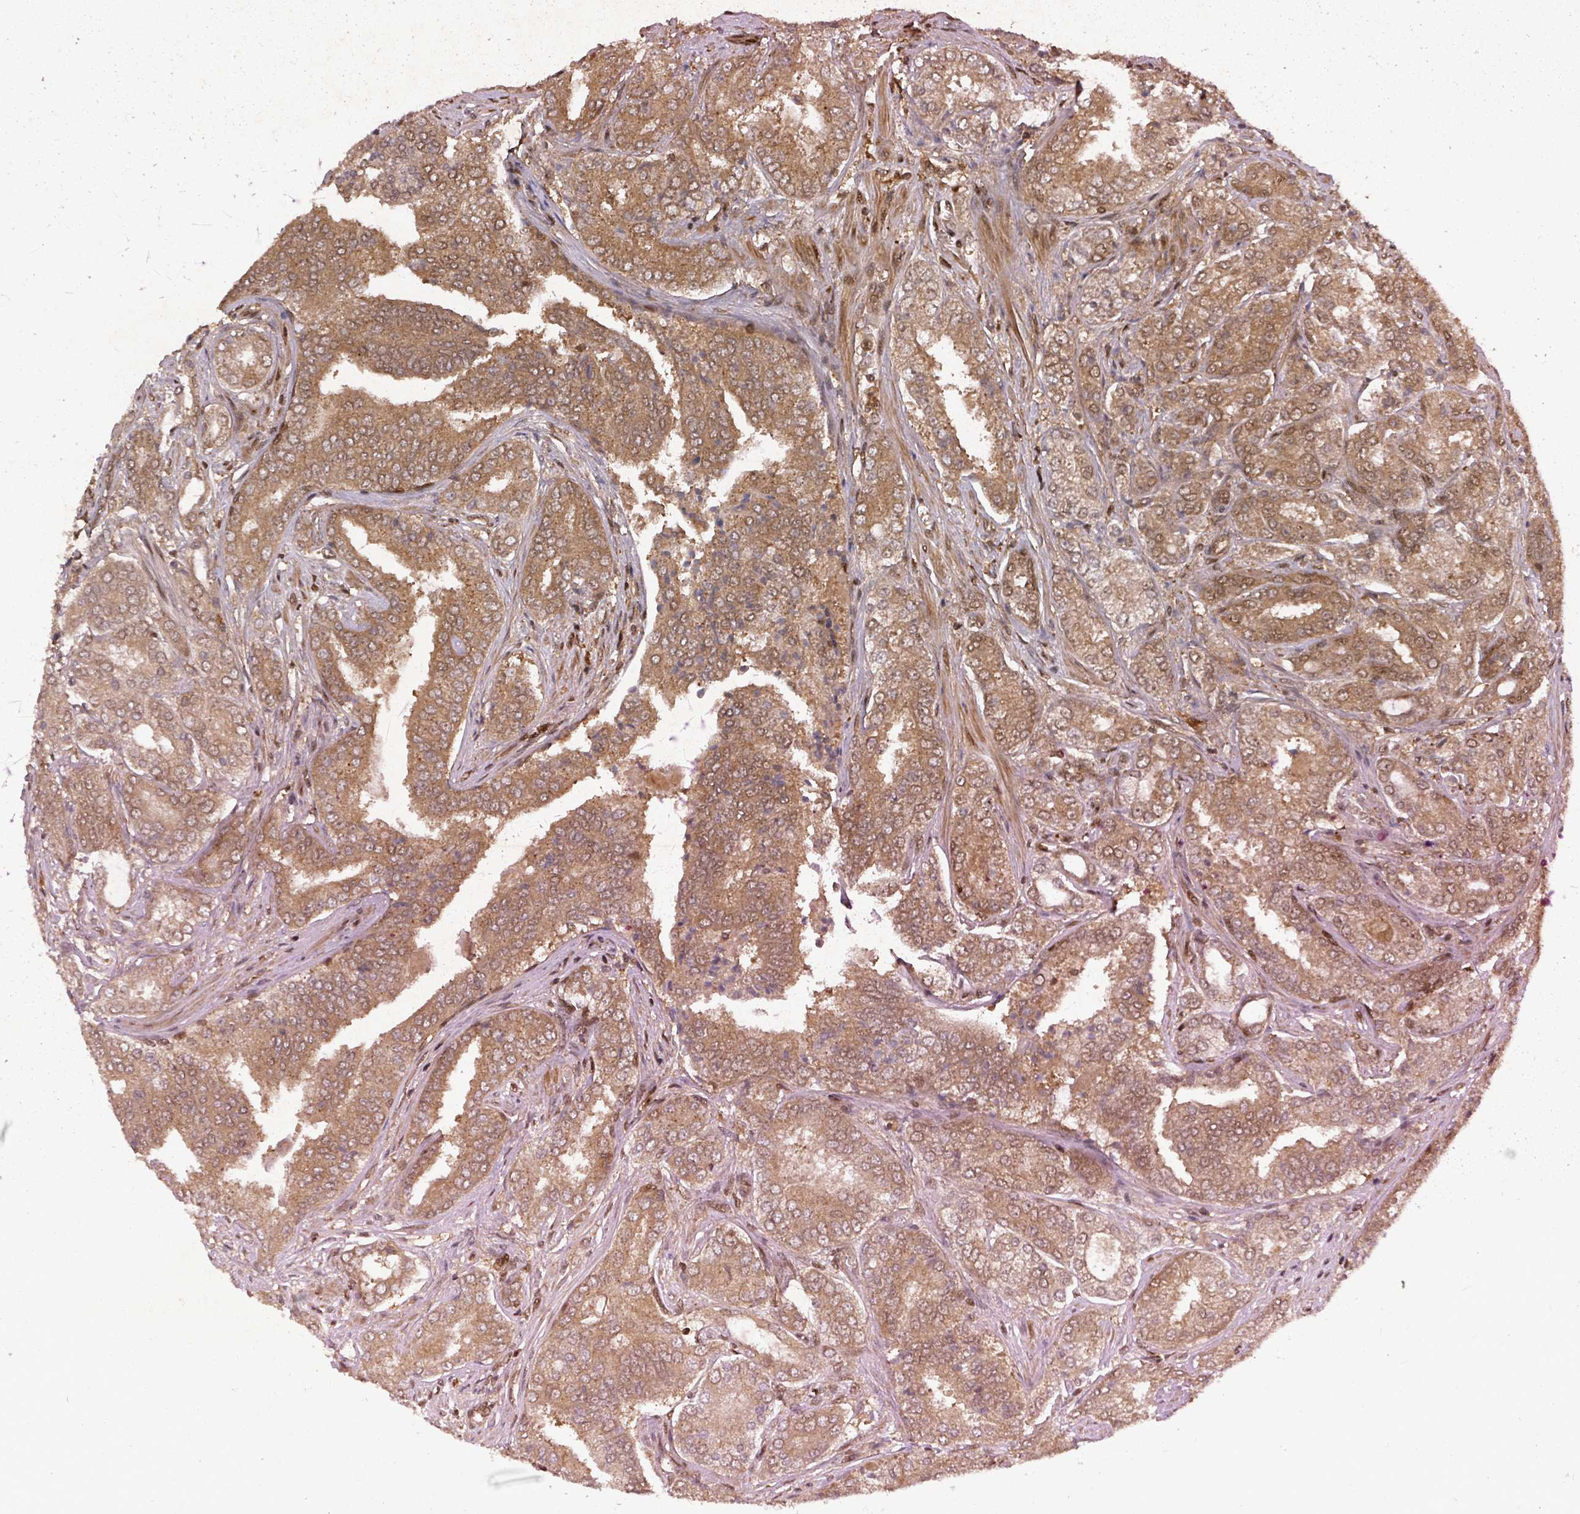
{"staining": {"intensity": "moderate", "quantity": ">75%", "location": "cytoplasmic/membranous,nuclear"}, "tissue": "prostate cancer", "cell_type": "Tumor cells", "image_type": "cancer", "snomed": [{"axis": "morphology", "description": "Adenocarcinoma, High grade"}, {"axis": "topography", "description": "Prostate"}], "caption": "This micrograph displays adenocarcinoma (high-grade) (prostate) stained with immunohistochemistry to label a protein in brown. The cytoplasmic/membranous and nuclear of tumor cells show moderate positivity for the protein. Nuclei are counter-stained blue.", "gene": "KDM4E", "patient": {"sex": "male", "age": 63}}